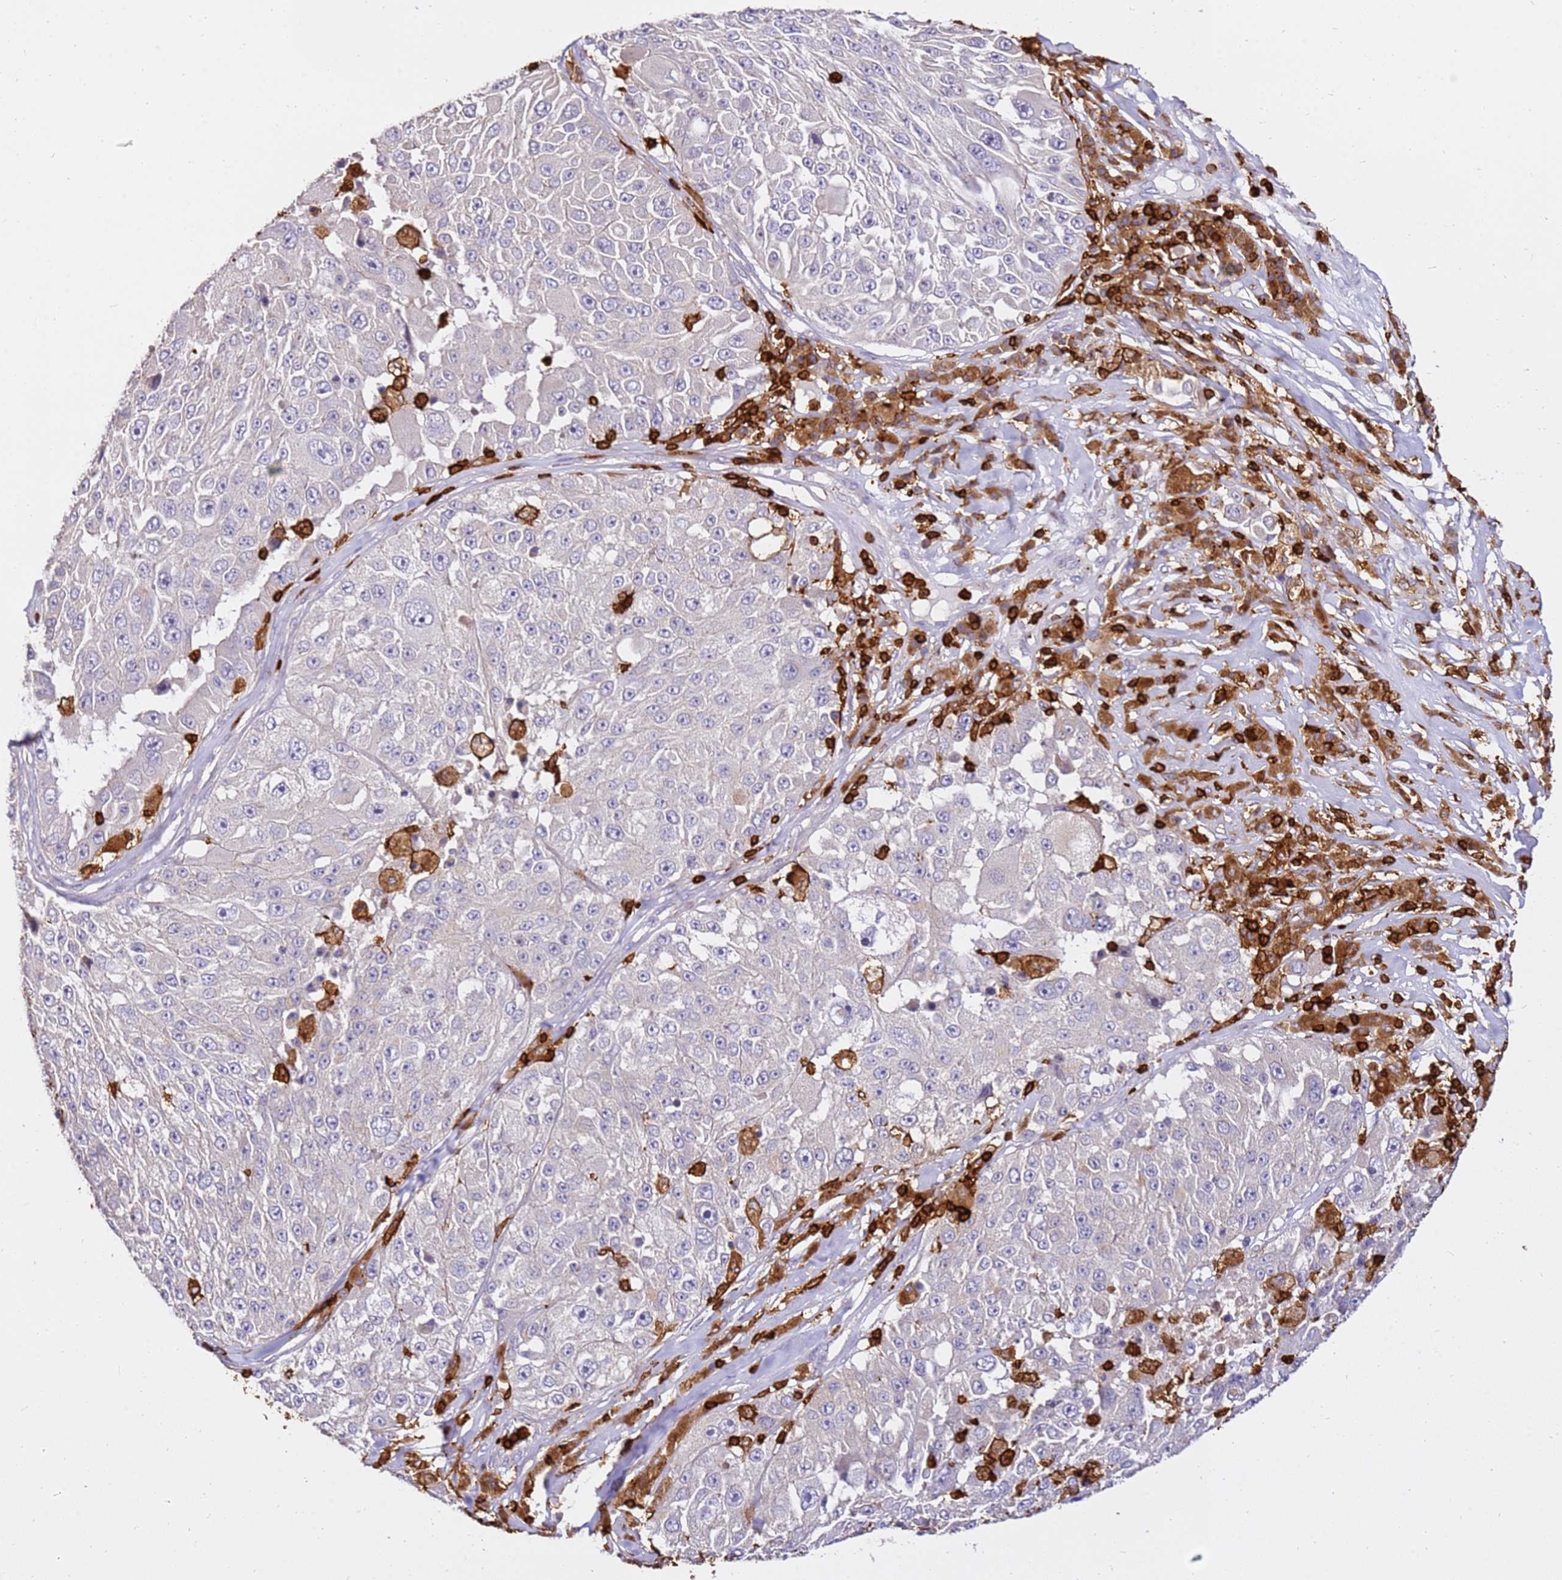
{"staining": {"intensity": "negative", "quantity": "none", "location": "none"}, "tissue": "melanoma", "cell_type": "Tumor cells", "image_type": "cancer", "snomed": [{"axis": "morphology", "description": "Malignant melanoma, Metastatic site"}, {"axis": "topography", "description": "Lymph node"}], "caption": "Immunohistochemistry image of human malignant melanoma (metastatic site) stained for a protein (brown), which exhibits no staining in tumor cells.", "gene": "CORO1A", "patient": {"sex": "male", "age": 62}}